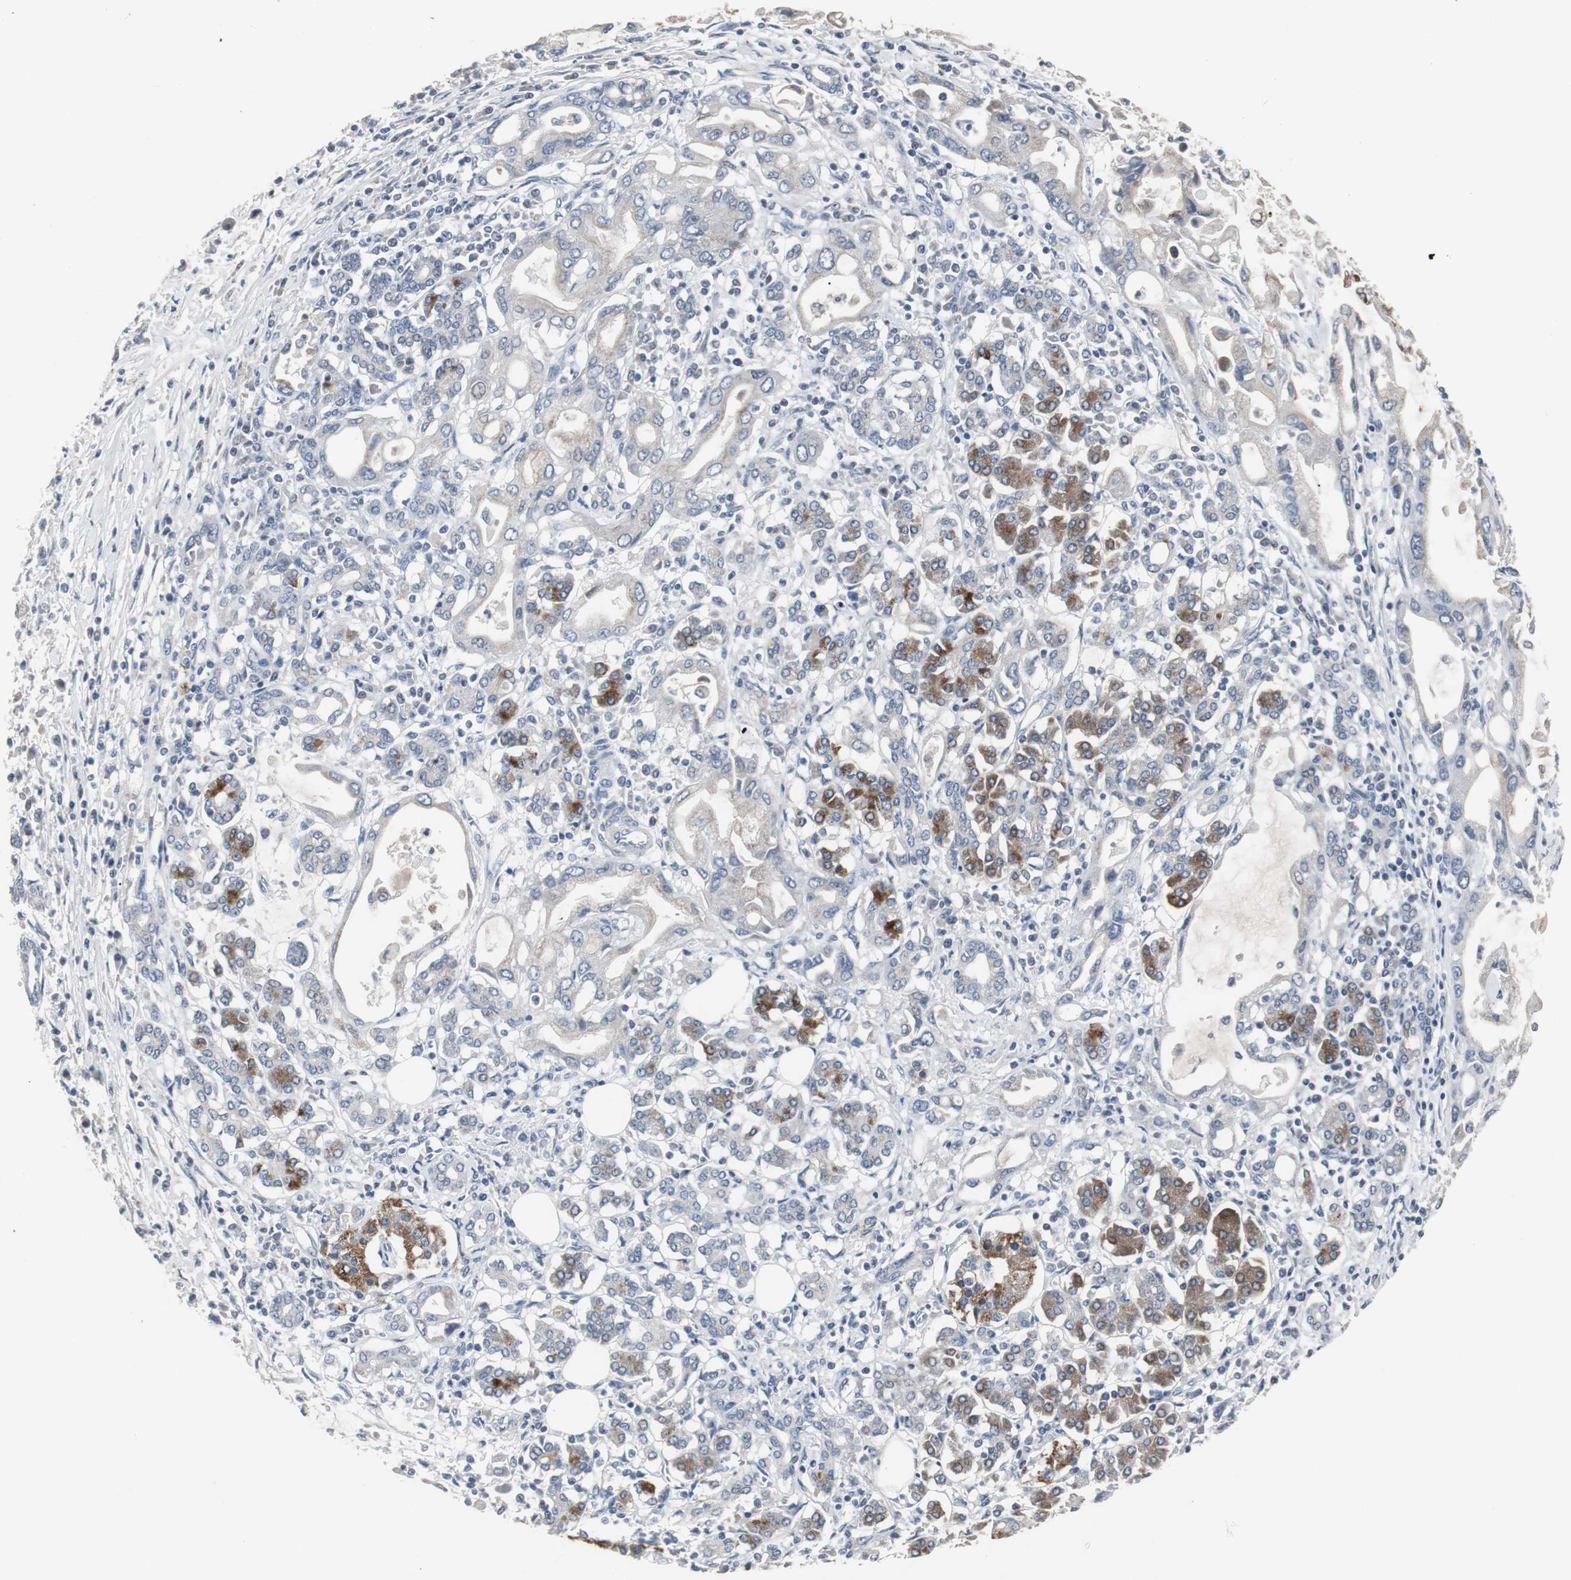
{"staining": {"intensity": "weak", "quantity": "25%-75%", "location": "cytoplasmic/membranous"}, "tissue": "pancreatic cancer", "cell_type": "Tumor cells", "image_type": "cancer", "snomed": [{"axis": "morphology", "description": "Adenocarcinoma, NOS"}, {"axis": "topography", "description": "Pancreas"}], "caption": "A low amount of weak cytoplasmic/membranous staining is appreciated in about 25%-75% of tumor cells in pancreatic adenocarcinoma tissue. The staining was performed using DAB (3,3'-diaminobenzidine) to visualize the protein expression in brown, while the nuclei were stained in blue with hematoxylin (Magnification: 20x).", "gene": "ACAA1", "patient": {"sex": "female", "age": 57}}